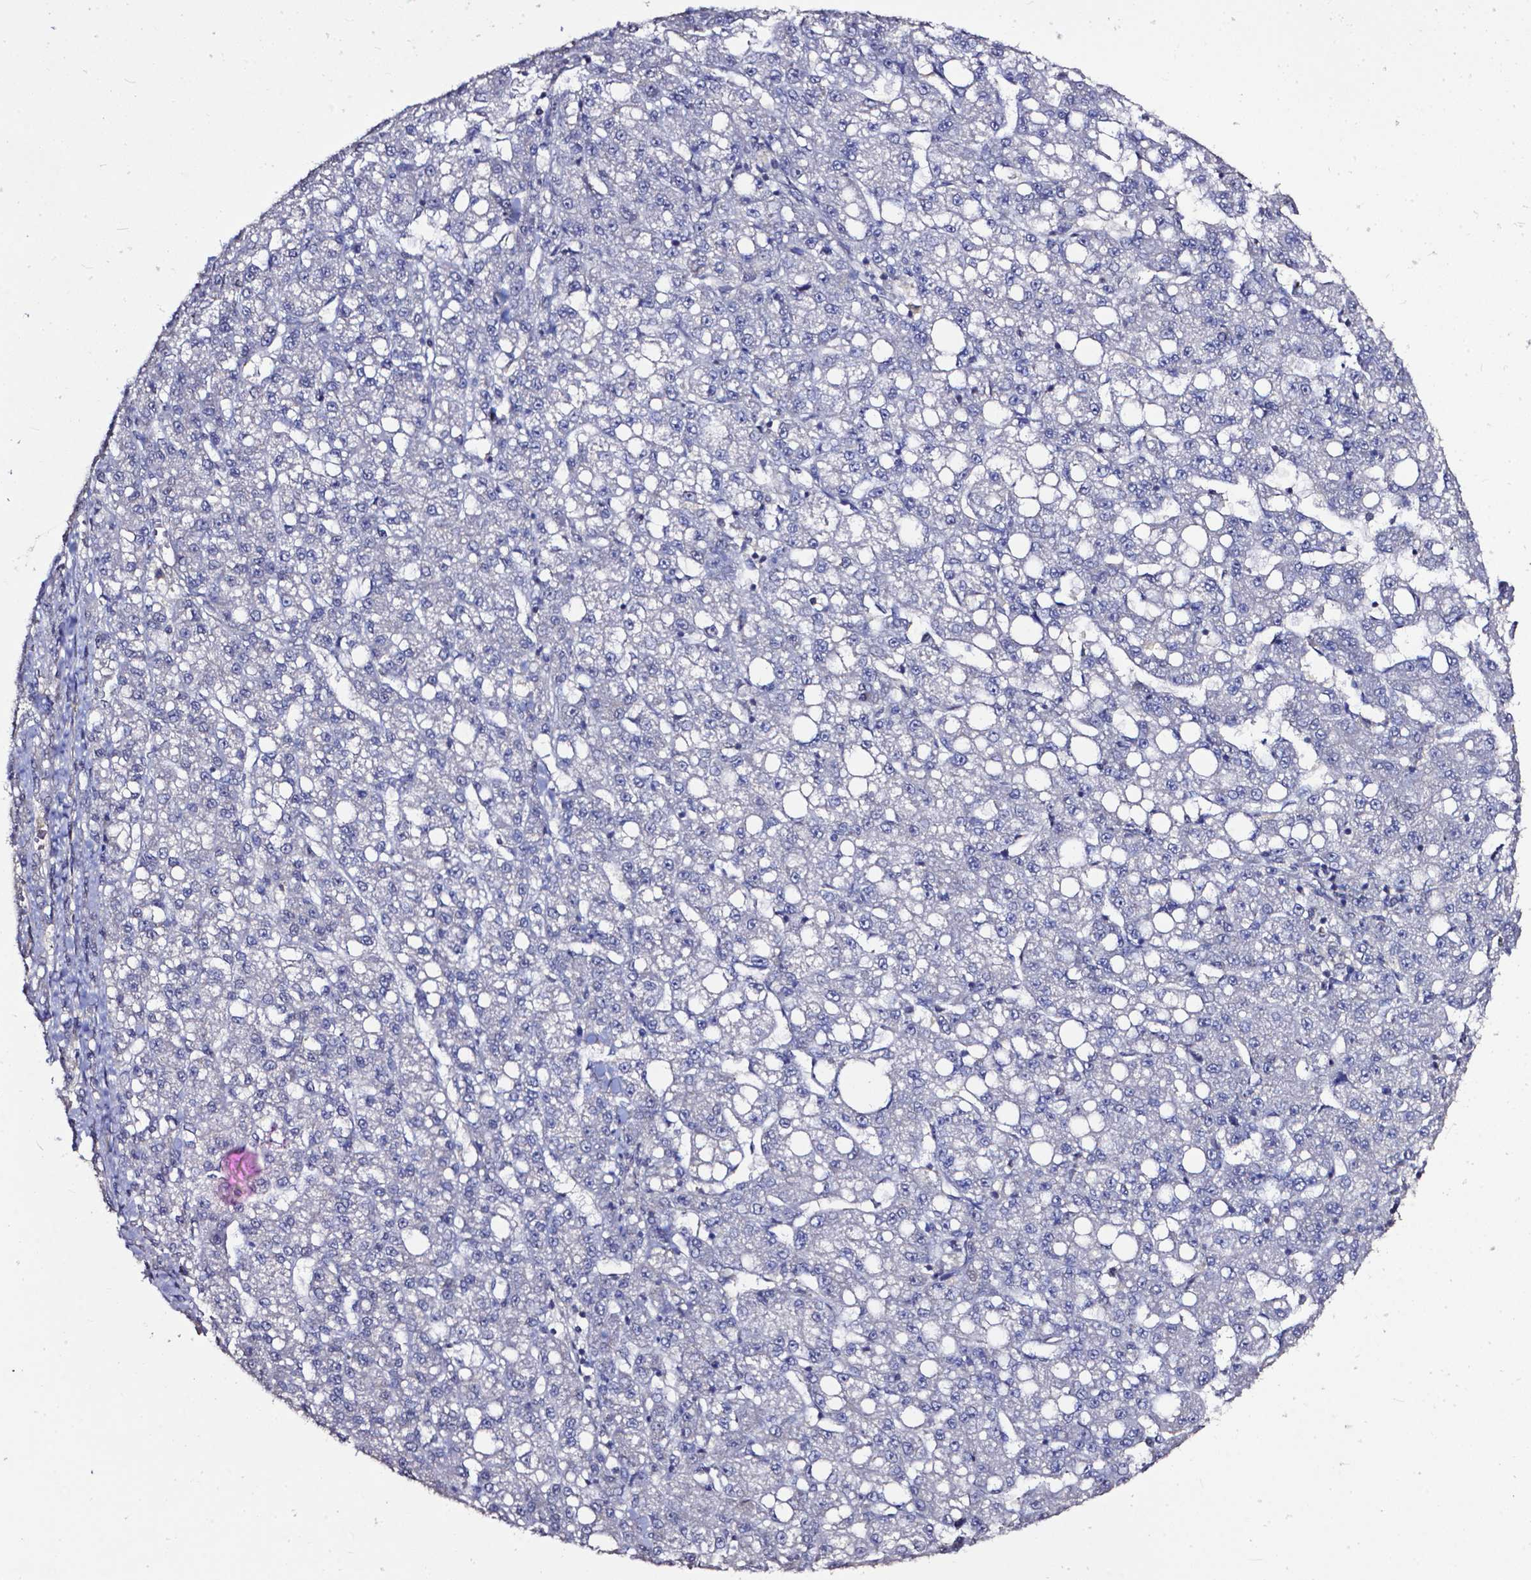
{"staining": {"intensity": "negative", "quantity": "none", "location": "none"}, "tissue": "liver cancer", "cell_type": "Tumor cells", "image_type": "cancer", "snomed": [{"axis": "morphology", "description": "Carcinoma, Hepatocellular, NOS"}, {"axis": "topography", "description": "Liver"}], "caption": "Immunohistochemistry (IHC) micrograph of liver hepatocellular carcinoma stained for a protein (brown), which shows no expression in tumor cells. (DAB IHC with hematoxylin counter stain).", "gene": "OTUB1", "patient": {"sex": "female", "age": 65}}